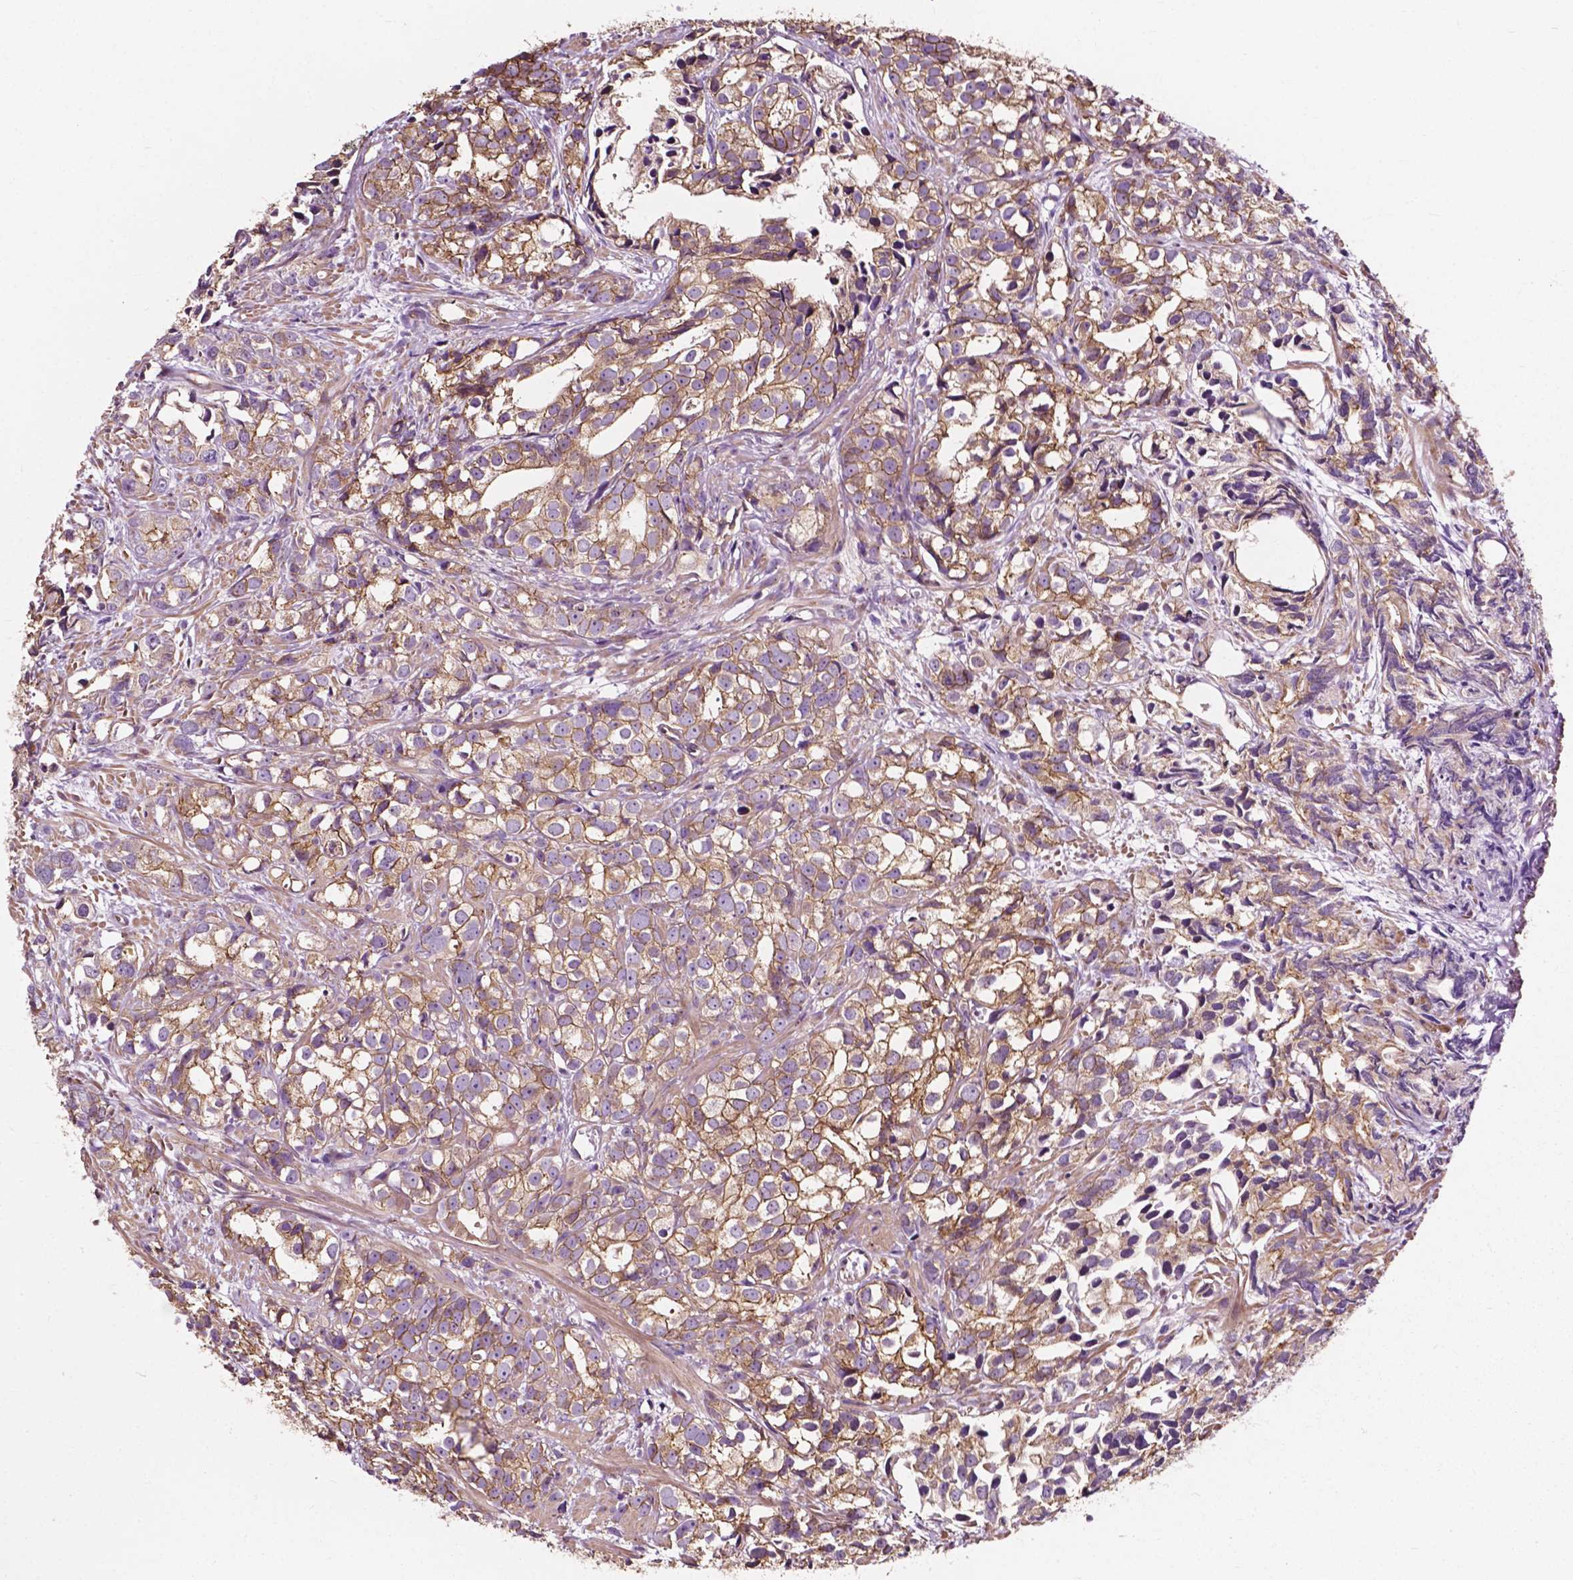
{"staining": {"intensity": "weak", "quantity": ">75%", "location": "cytoplasmic/membranous"}, "tissue": "prostate cancer", "cell_type": "Tumor cells", "image_type": "cancer", "snomed": [{"axis": "morphology", "description": "Adenocarcinoma, High grade"}, {"axis": "topography", "description": "Prostate"}], "caption": "Protein staining of prostate high-grade adenocarcinoma tissue exhibits weak cytoplasmic/membranous expression in about >75% of tumor cells. The staining was performed using DAB (3,3'-diaminobenzidine), with brown indicating positive protein expression. Nuclei are stained blue with hematoxylin.", "gene": "ATG16L1", "patient": {"sex": "male", "age": 79}}